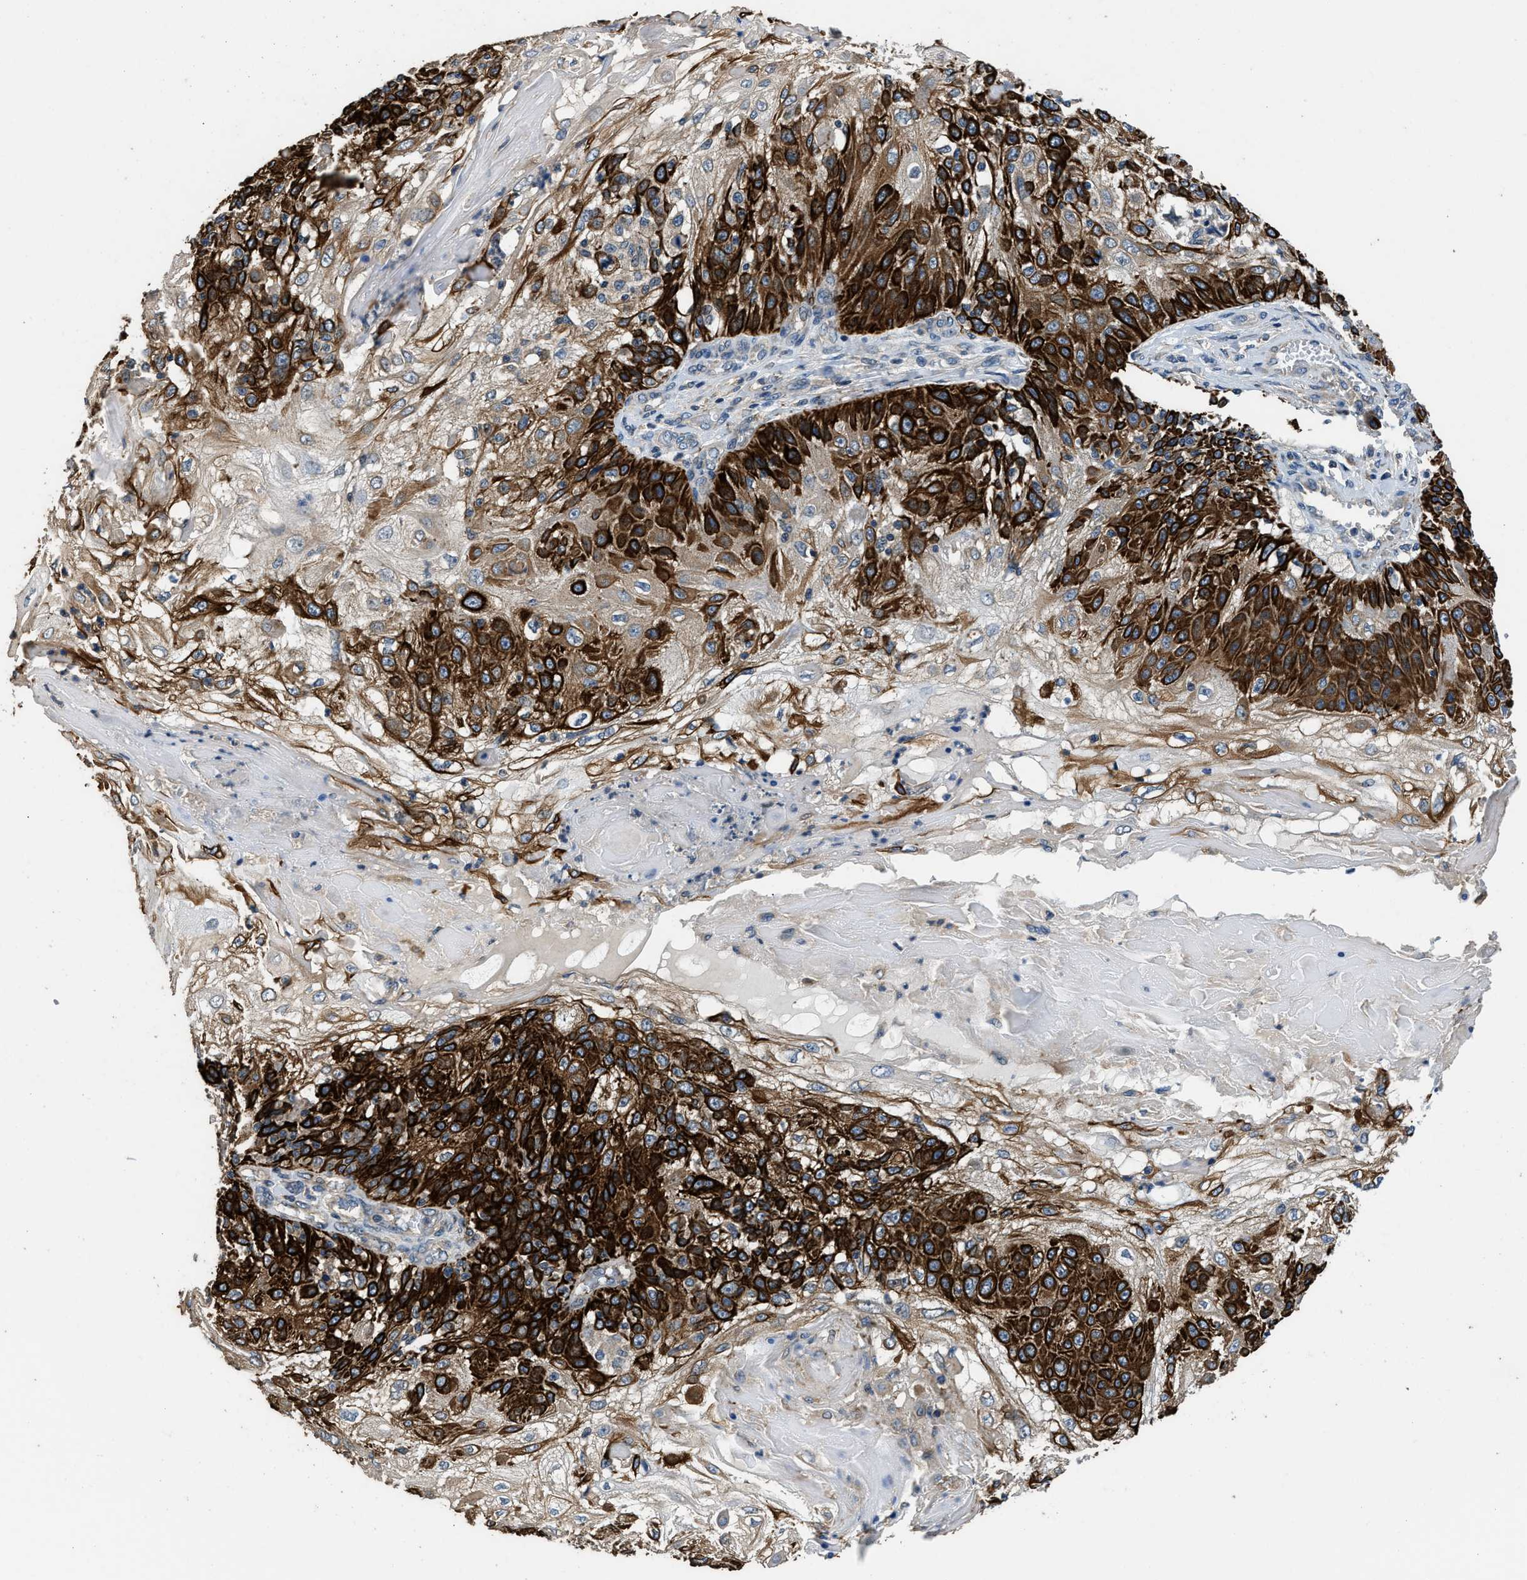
{"staining": {"intensity": "strong", "quantity": ">75%", "location": "cytoplasmic/membranous"}, "tissue": "skin cancer", "cell_type": "Tumor cells", "image_type": "cancer", "snomed": [{"axis": "morphology", "description": "Normal tissue, NOS"}, {"axis": "morphology", "description": "Squamous cell carcinoma, NOS"}, {"axis": "topography", "description": "Skin"}], "caption": "Strong cytoplasmic/membranous positivity is seen in about >75% of tumor cells in skin squamous cell carcinoma. The protein of interest is shown in brown color, while the nuclei are stained blue.", "gene": "SSH2", "patient": {"sex": "female", "age": 83}}